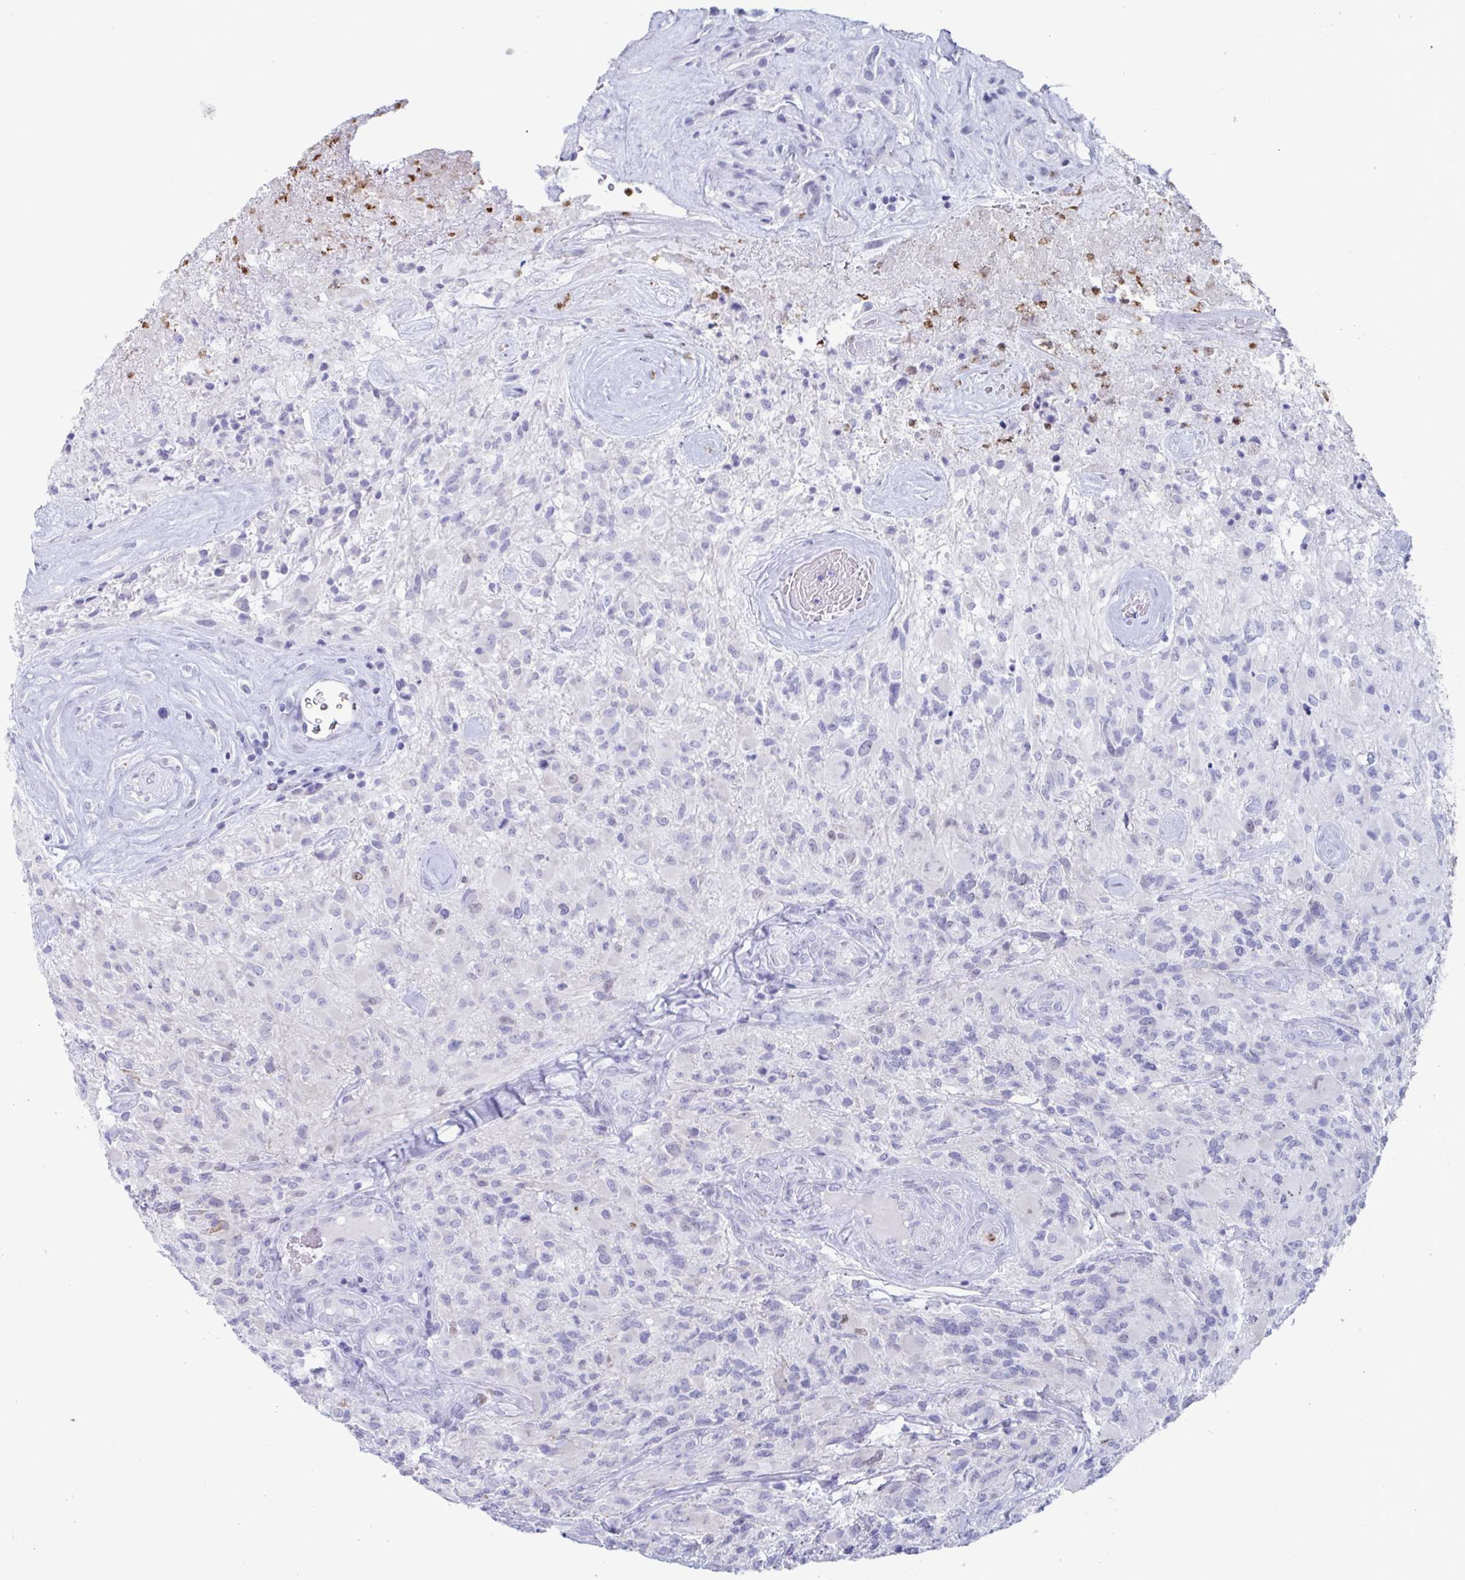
{"staining": {"intensity": "negative", "quantity": "none", "location": "none"}, "tissue": "glioma", "cell_type": "Tumor cells", "image_type": "cancer", "snomed": [{"axis": "morphology", "description": "Glioma, malignant, High grade"}, {"axis": "topography", "description": "Brain"}], "caption": "There is no significant positivity in tumor cells of malignant high-grade glioma.", "gene": "CYP4F11", "patient": {"sex": "female", "age": 65}}